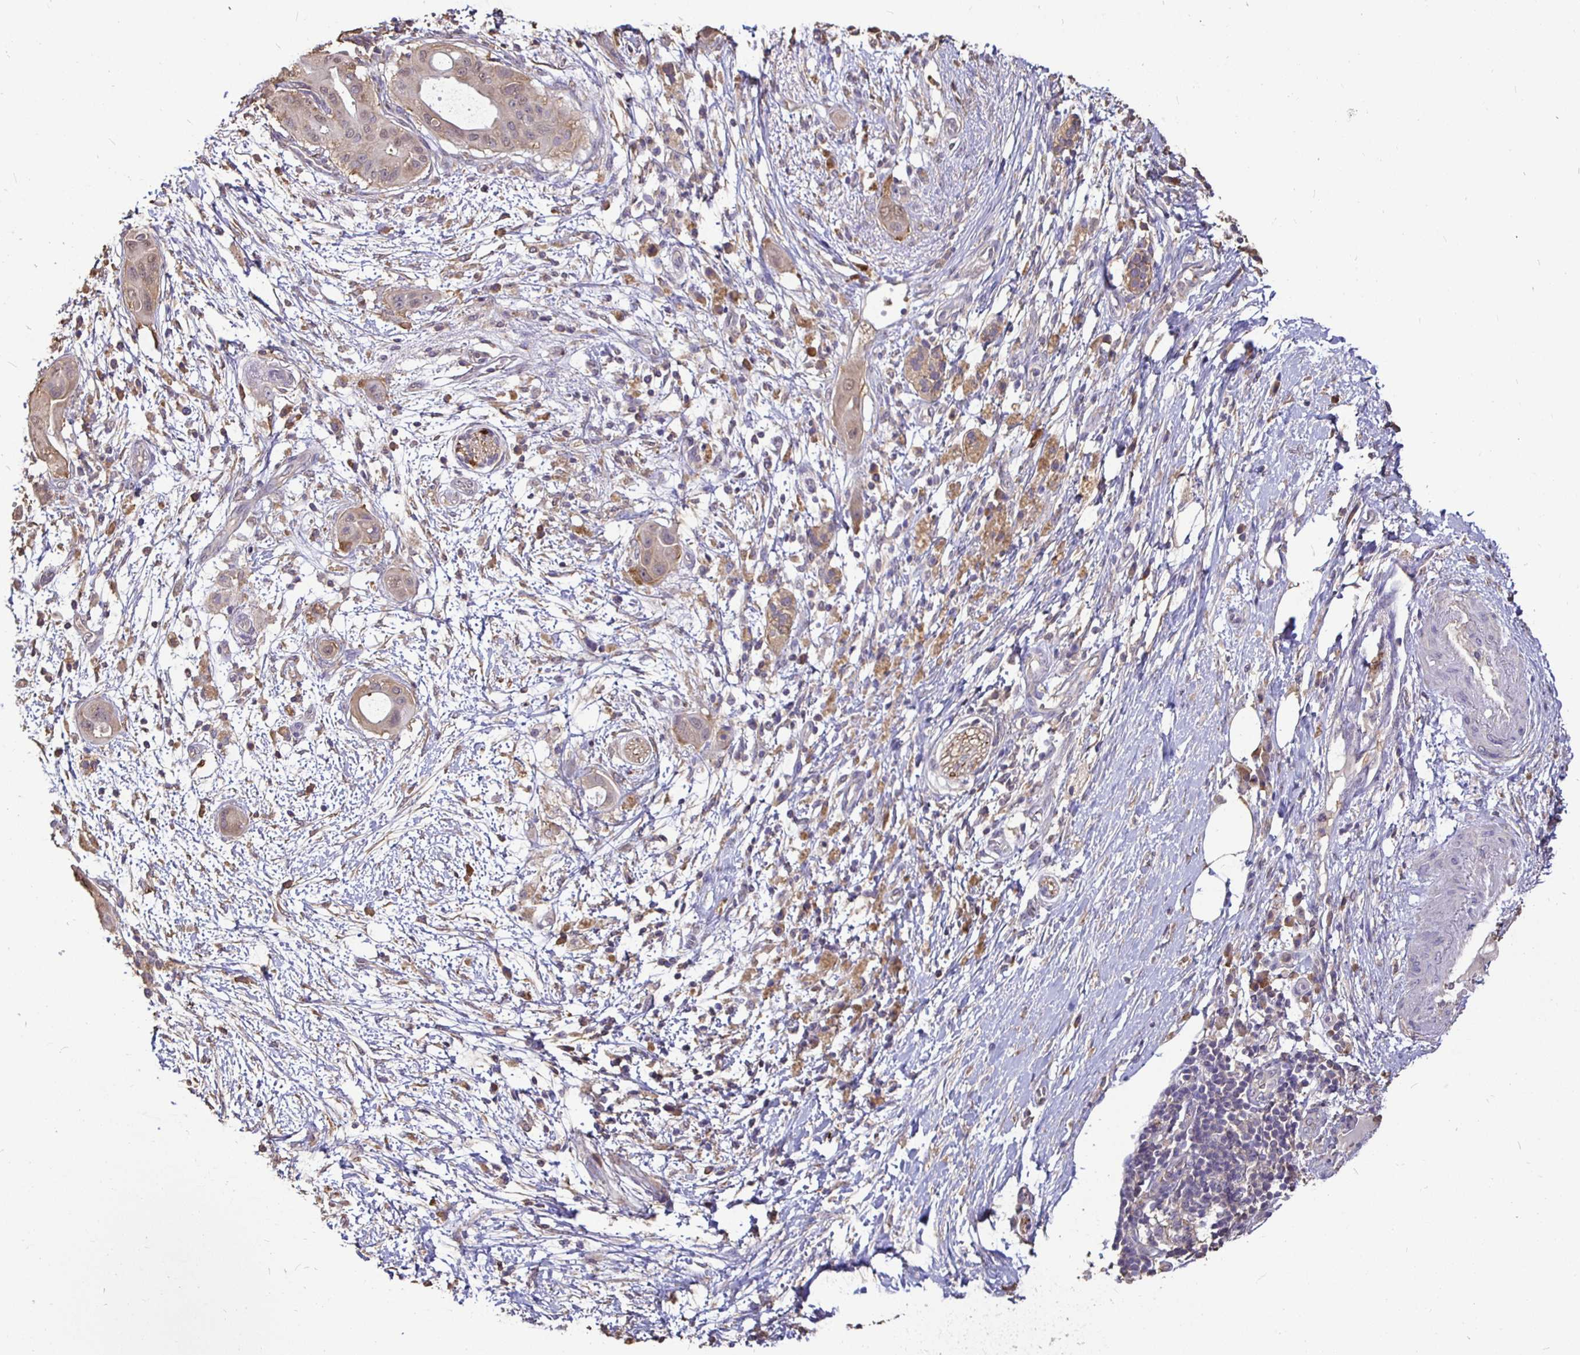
{"staining": {"intensity": "weak", "quantity": "25%-75%", "location": "nuclear"}, "tissue": "pancreatic cancer", "cell_type": "Tumor cells", "image_type": "cancer", "snomed": [{"axis": "morphology", "description": "Adenocarcinoma, NOS"}, {"axis": "topography", "description": "Pancreas"}], "caption": "Protein staining reveals weak nuclear positivity in approximately 25%-75% of tumor cells in pancreatic cancer.", "gene": "MAPK8IP3", "patient": {"sex": "male", "age": 68}}